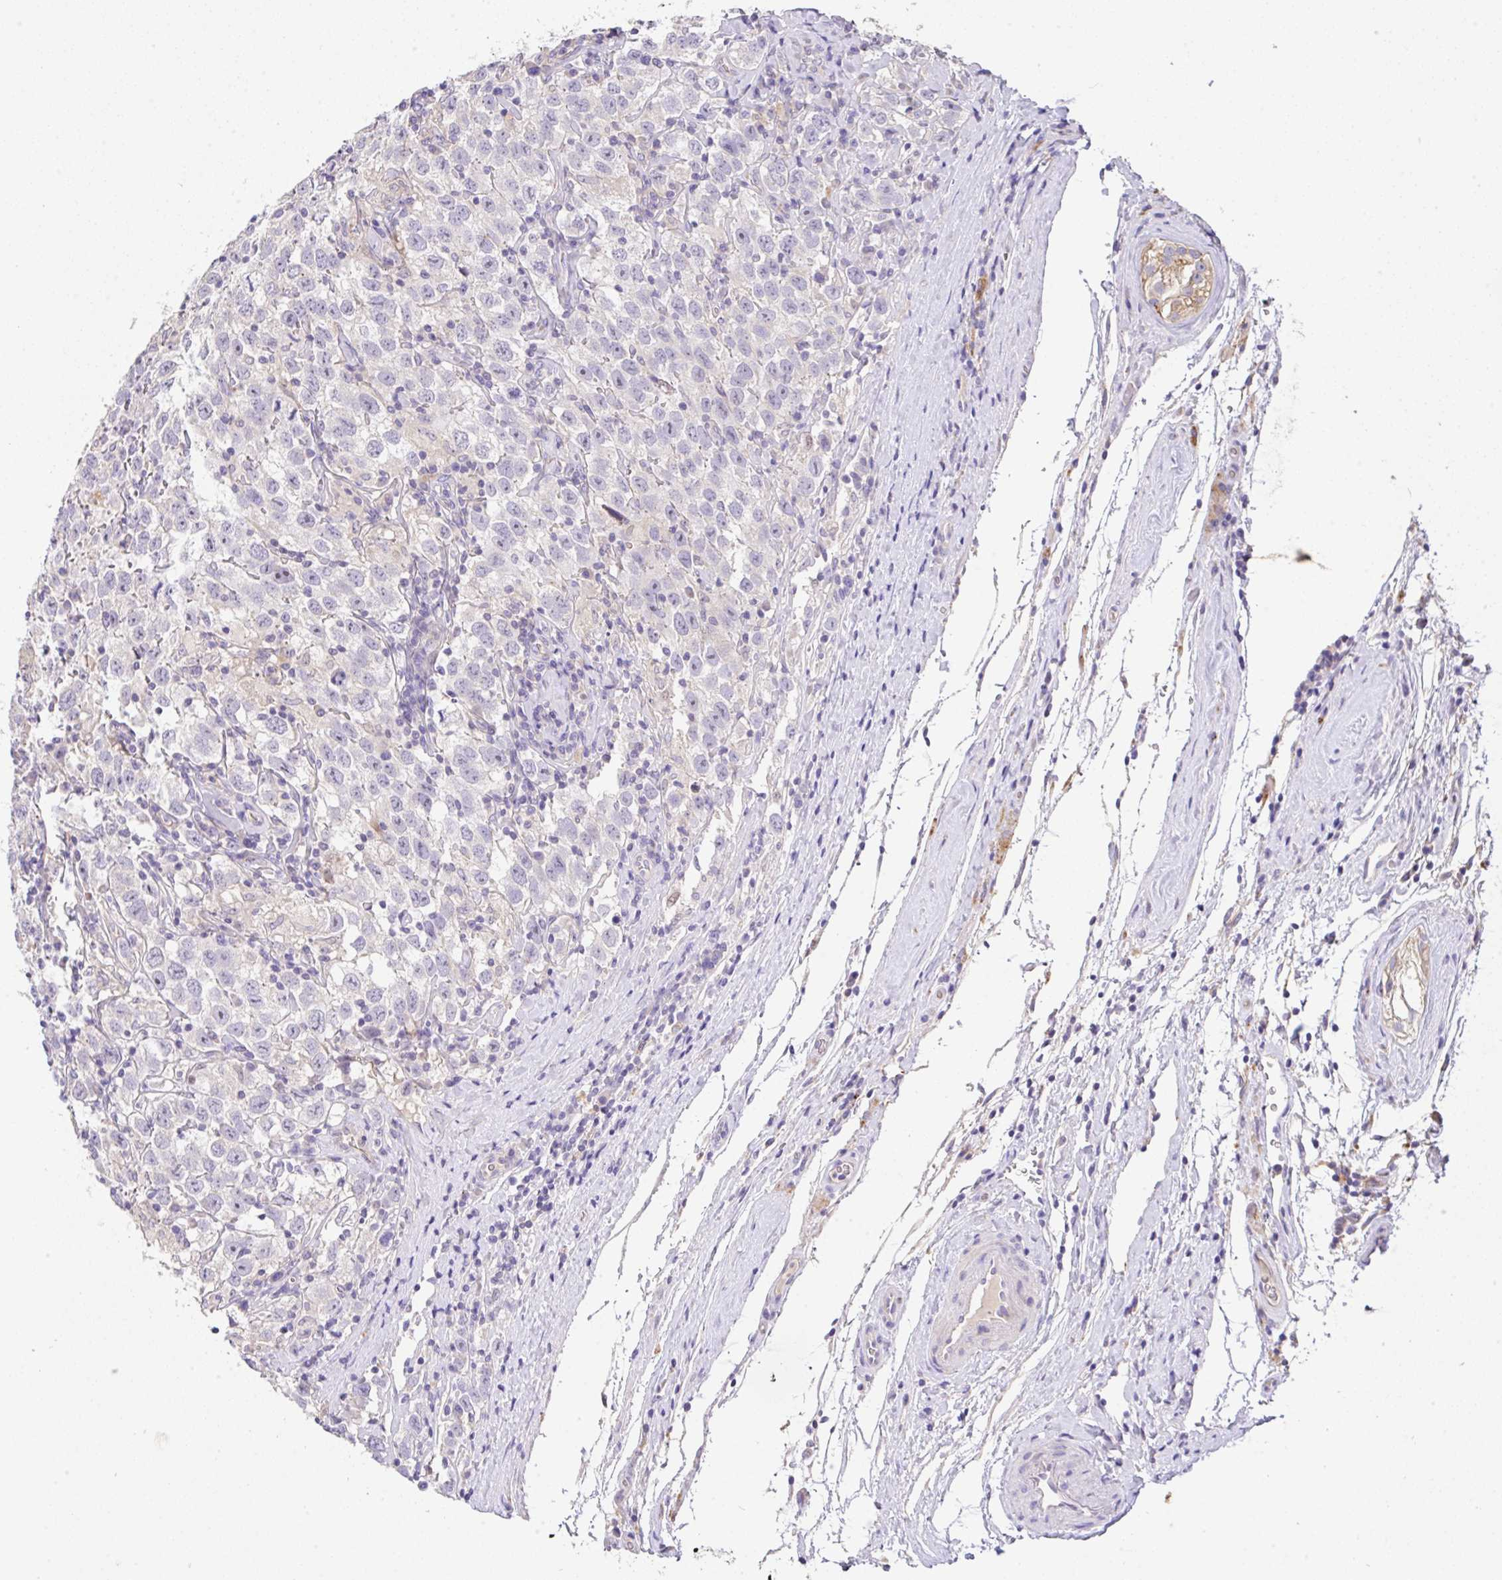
{"staining": {"intensity": "negative", "quantity": "none", "location": "none"}, "tissue": "testis cancer", "cell_type": "Tumor cells", "image_type": "cancer", "snomed": [{"axis": "morphology", "description": "Seminoma, NOS"}, {"axis": "topography", "description": "Testis"}], "caption": "Immunohistochemistry (IHC) of testis seminoma reveals no expression in tumor cells. Nuclei are stained in blue.", "gene": "EPN3", "patient": {"sex": "male", "age": 41}}